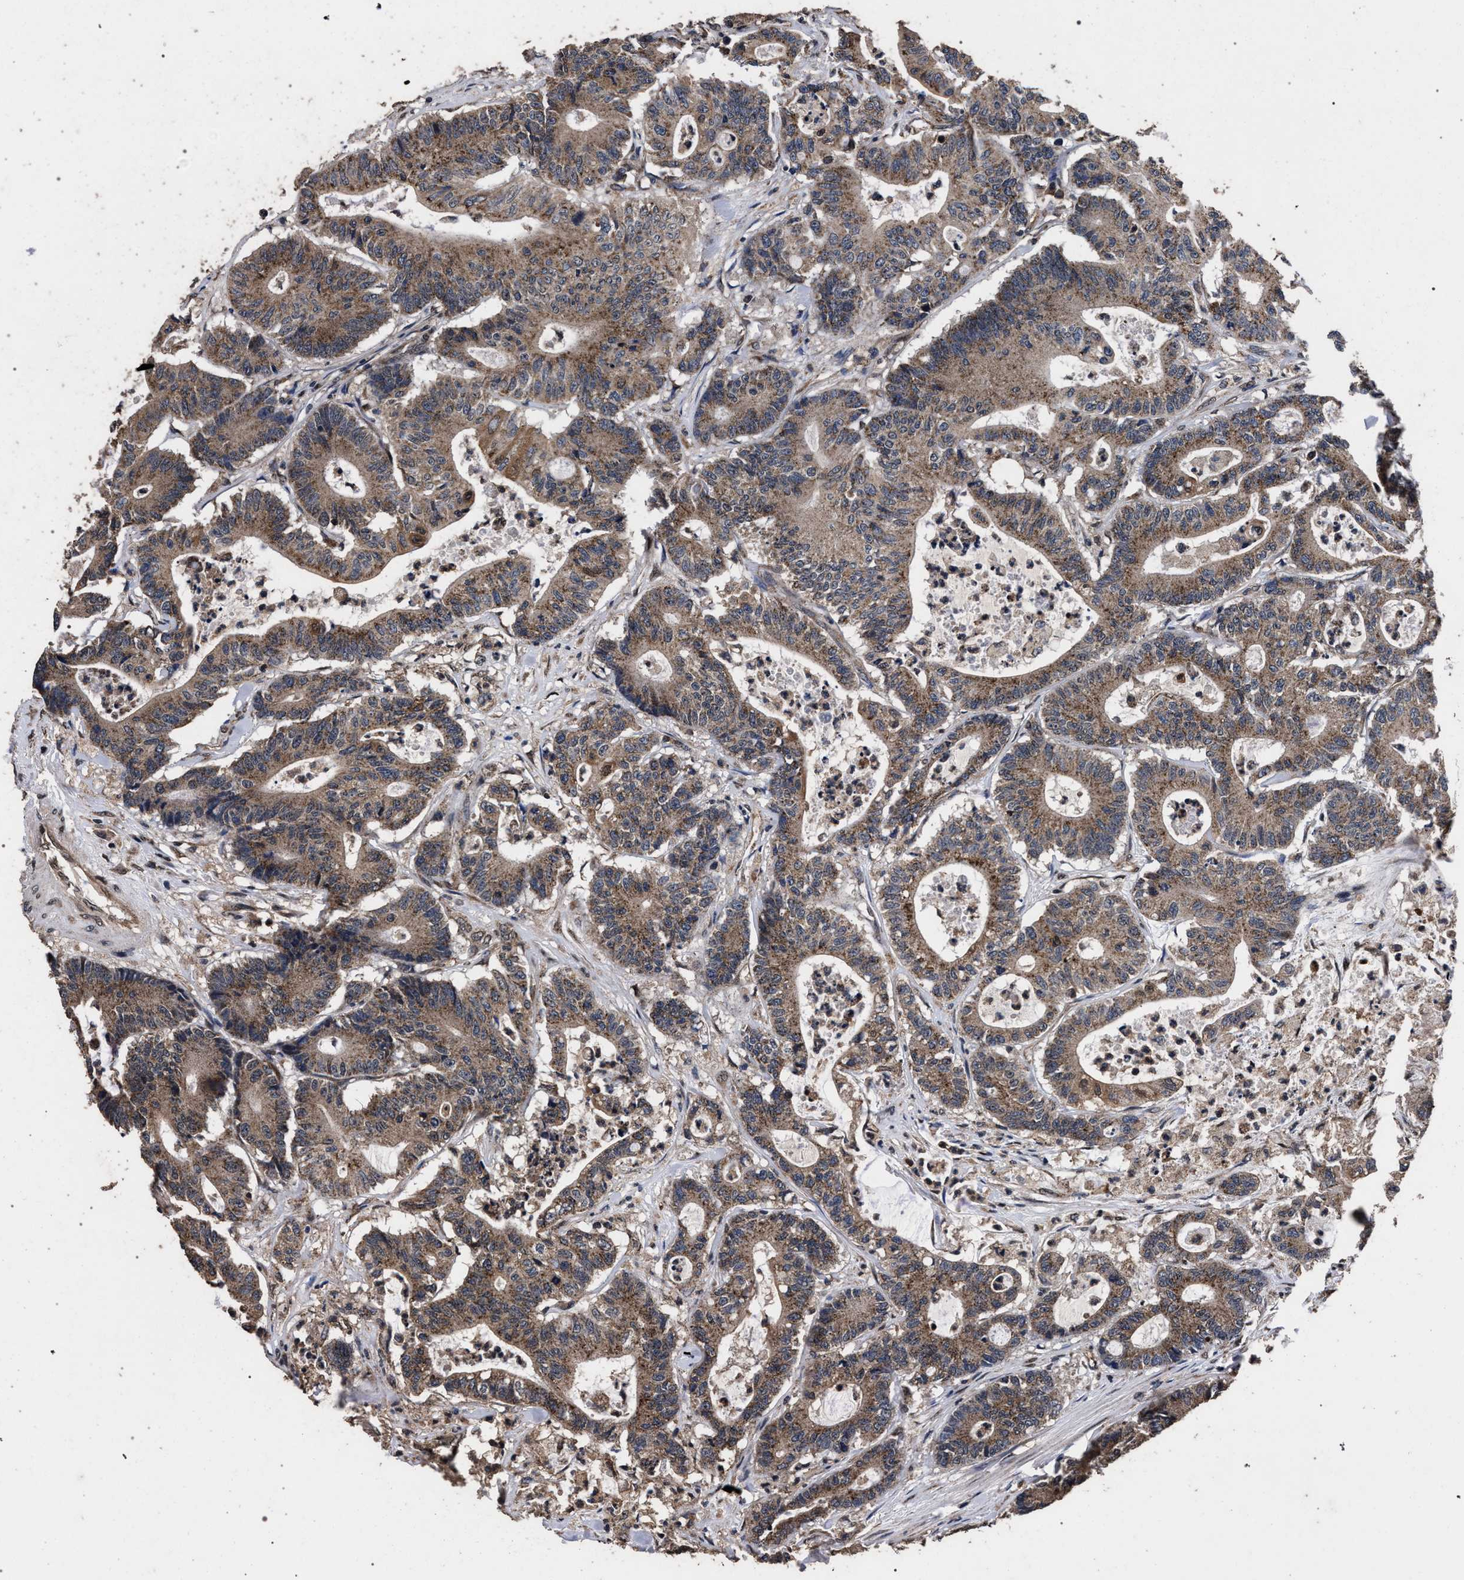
{"staining": {"intensity": "moderate", "quantity": ">75%", "location": "cytoplasmic/membranous"}, "tissue": "colorectal cancer", "cell_type": "Tumor cells", "image_type": "cancer", "snomed": [{"axis": "morphology", "description": "Adenocarcinoma, NOS"}, {"axis": "topography", "description": "Colon"}], "caption": "Human colorectal cancer stained for a protein (brown) demonstrates moderate cytoplasmic/membranous positive expression in about >75% of tumor cells.", "gene": "ACOX1", "patient": {"sex": "female", "age": 84}}